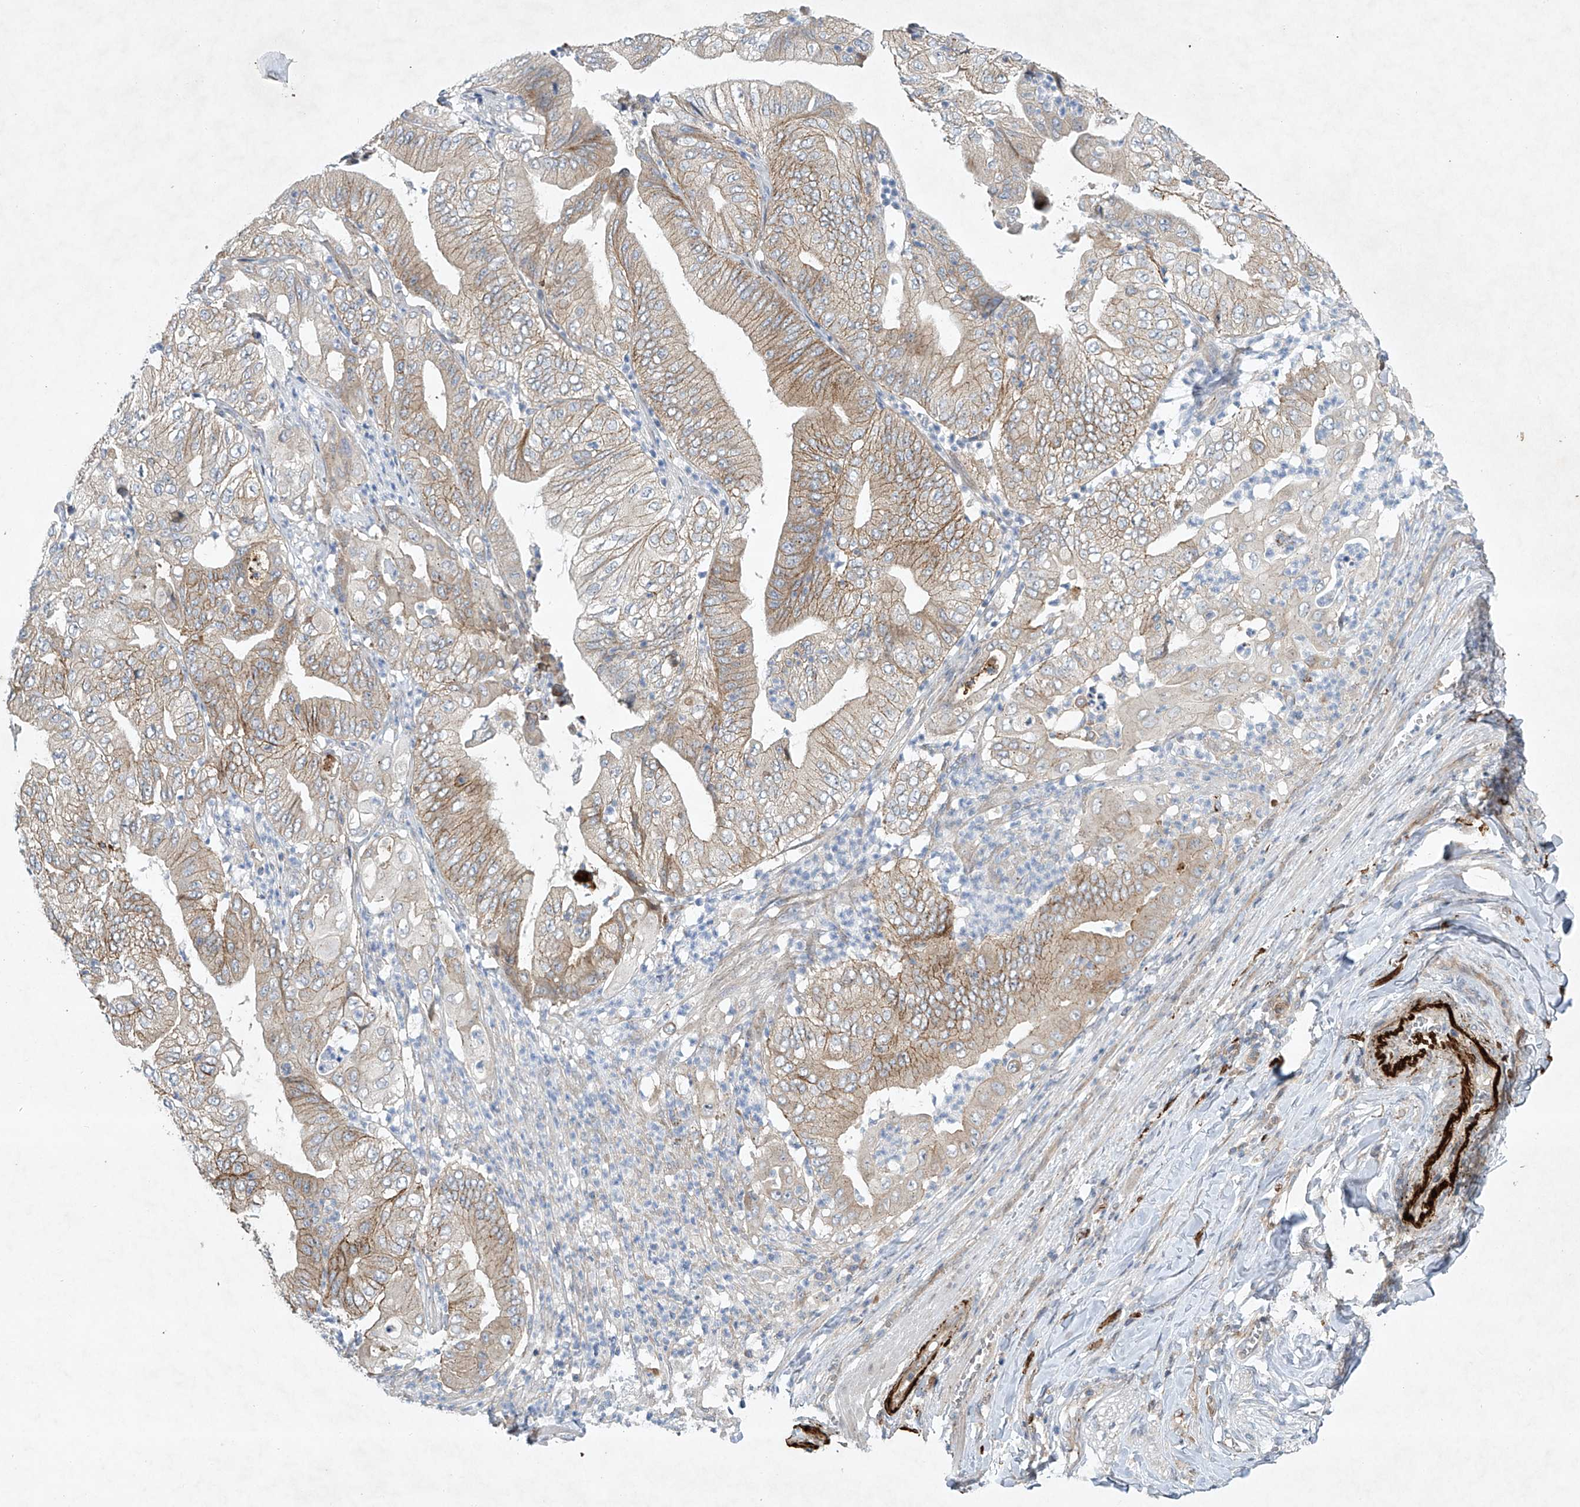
{"staining": {"intensity": "moderate", "quantity": ">75%", "location": "cytoplasmic/membranous"}, "tissue": "pancreatic cancer", "cell_type": "Tumor cells", "image_type": "cancer", "snomed": [{"axis": "morphology", "description": "Adenocarcinoma, NOS"}, {"axis": "topography", "description": "Pancreas"}], "caption": "A medium amount of moderate cytoplasmic/membranous positivity is identified in approximately >75% of tumor cells in pancreatic cancer (adenocarcinoma) tissue. The staining was performed using DAB (3,3'-diaminobenzidine), with brown indicating positive protein expression. Nuclei are stained blue with hematoxylin.", "gene": "TJAP1", "patient": {"sex": "female", "age": 77}}